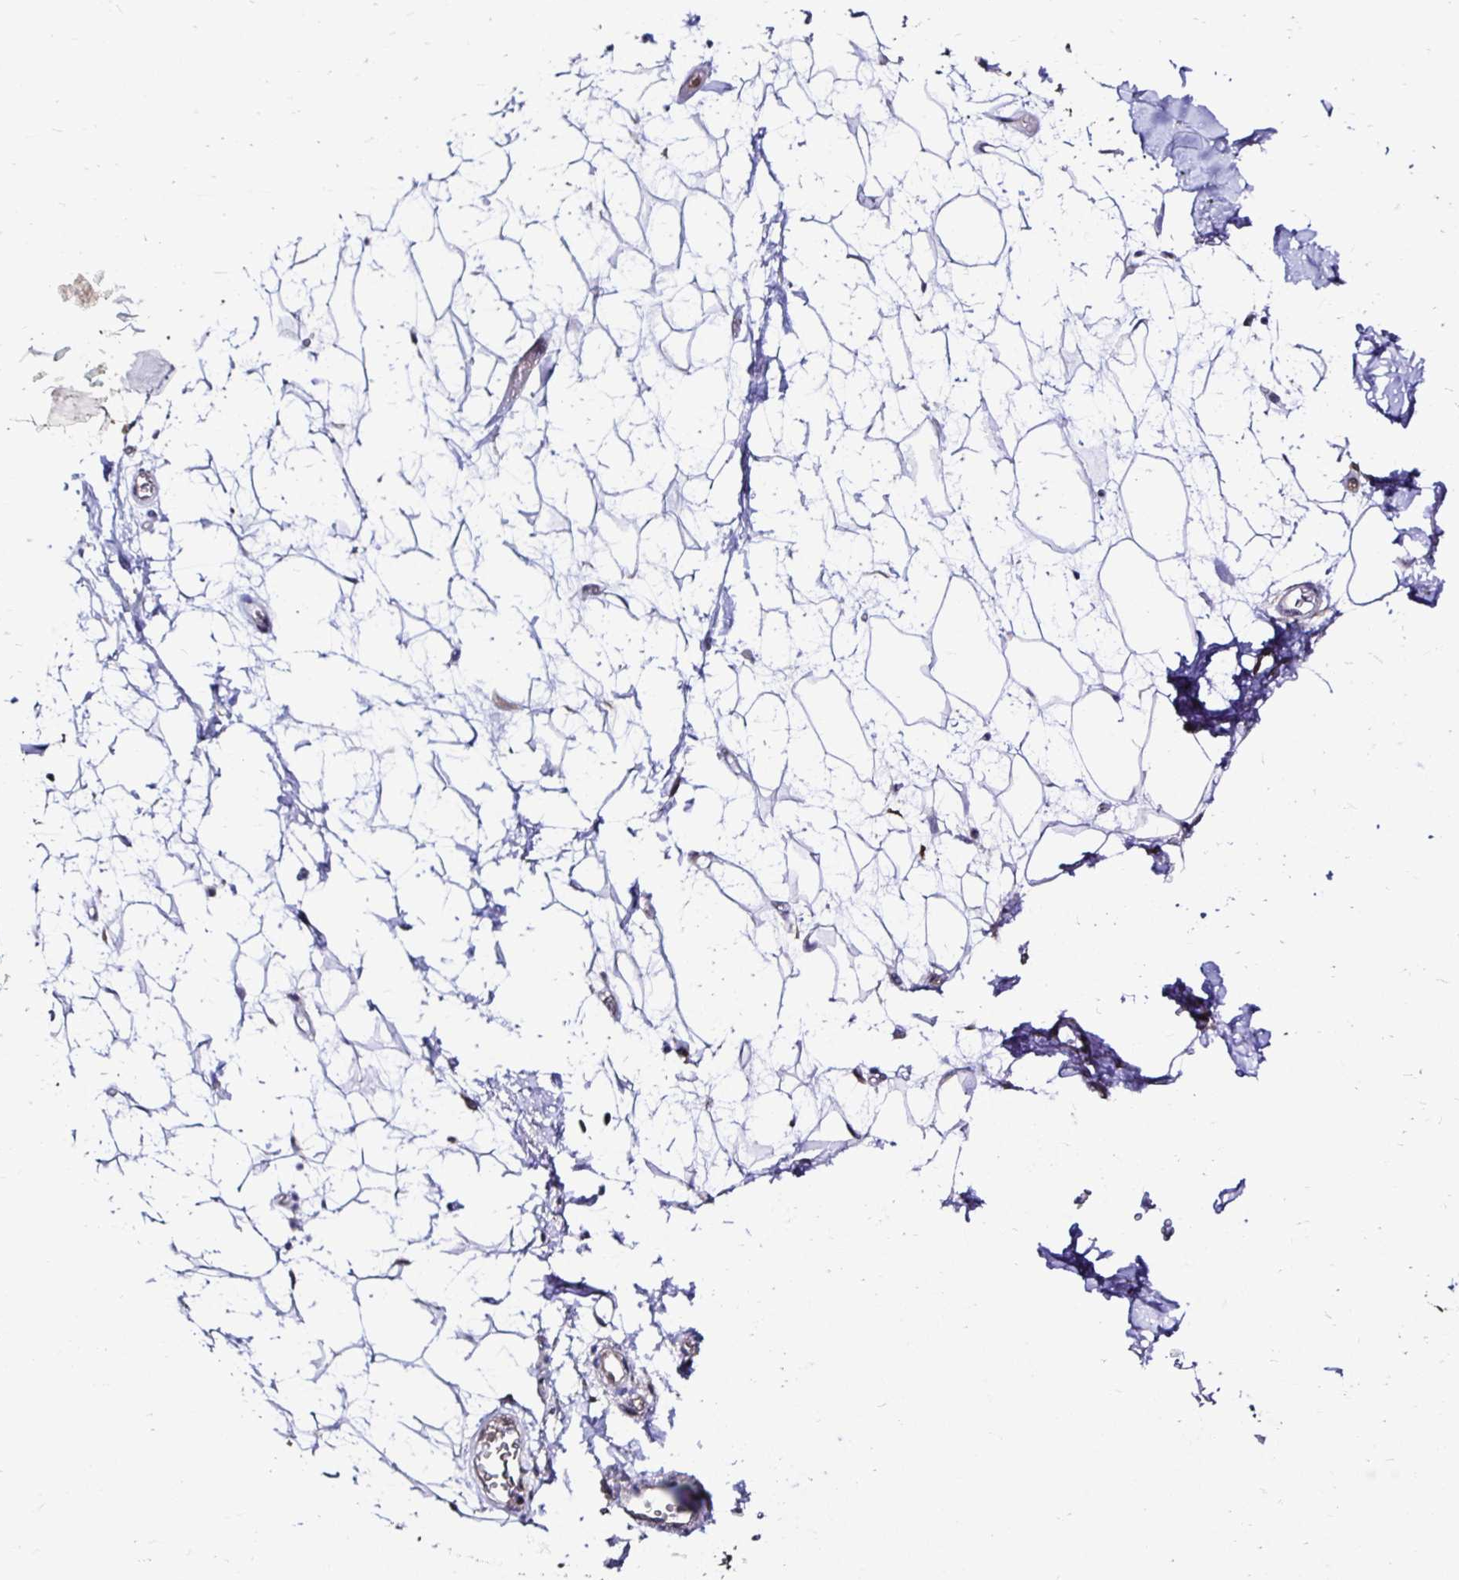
{"staining": {"intensity": "negative", "quantity": "none", "location": "none"}, "tissue": "adipose tissue", "cell_type": "Adipocytes", "image_type": "normal", "snomed": [{"axis": "morphology", "description": "Normal tissue, NOS"}, {"axis": "topography", "description": "Anal"}, {"axis": "topography", "description": "Peripheral nerve tissue"}], "caption": "The image shows no staining of adipocytes in unremarkable adipose tissue.", "gene": "TXN", "patient": {"sex": "male", "age": 78}}